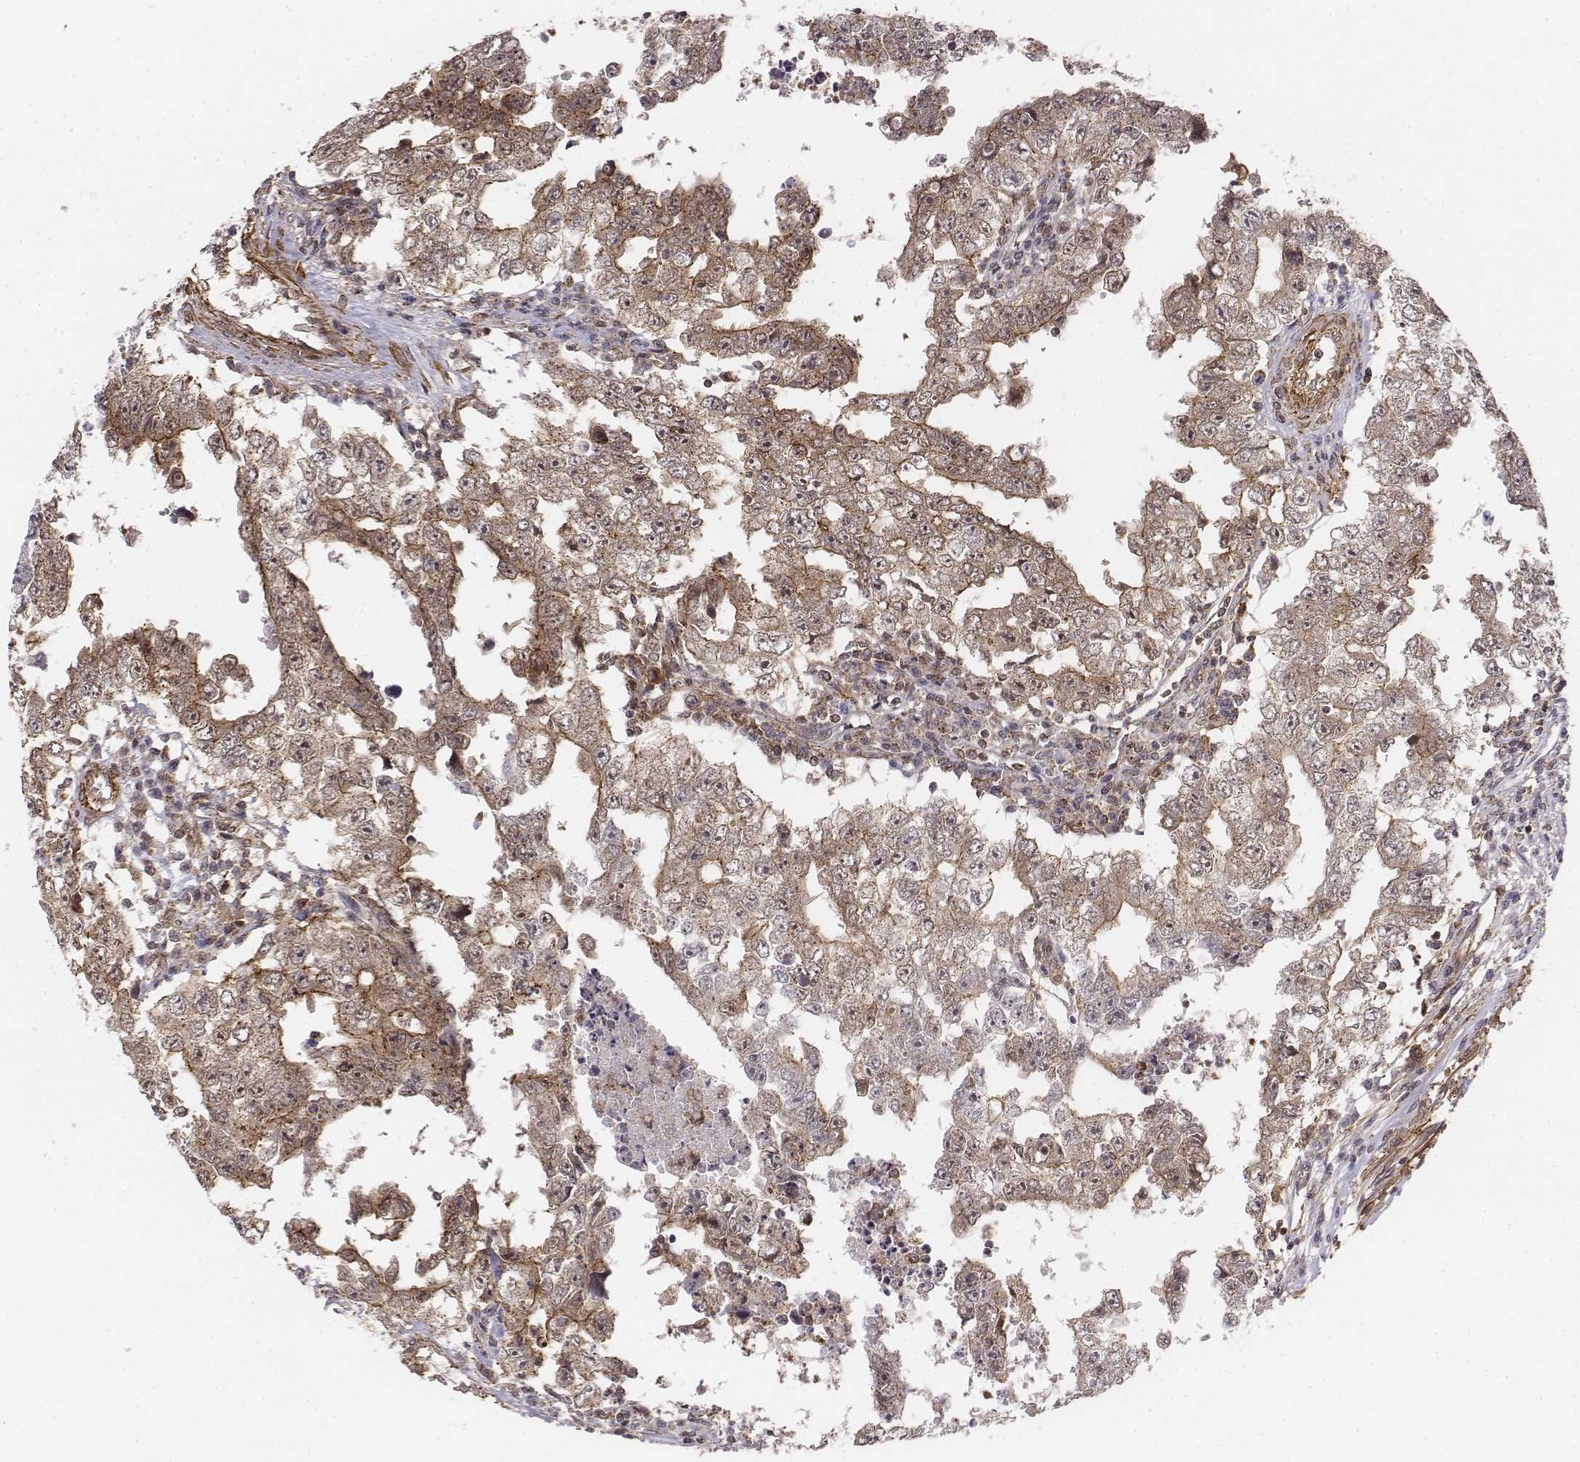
{"staining": {"intensity": "moderate", "quantity": ">75%", "location": "cytoplasmic/membranous"}, "tissue": "testis cancer", "cell_type": "Tumor cells", "image_type": "cancer", "snomed": [{"axis": "morphology", "description": "Carcinoma, Embryonal, NOS"}, {"axis": "topography", "description": "Testis"}], "caption": "Approximately >75% of tumor cells in human embryonal carcinoma (testis) reveal moderate cytoplasmic/membranous protein expression as visualized by brown immunohistochemical staining.", "gene": "ZFYVE19", "patient": {"sex": "male", "age": 36}}